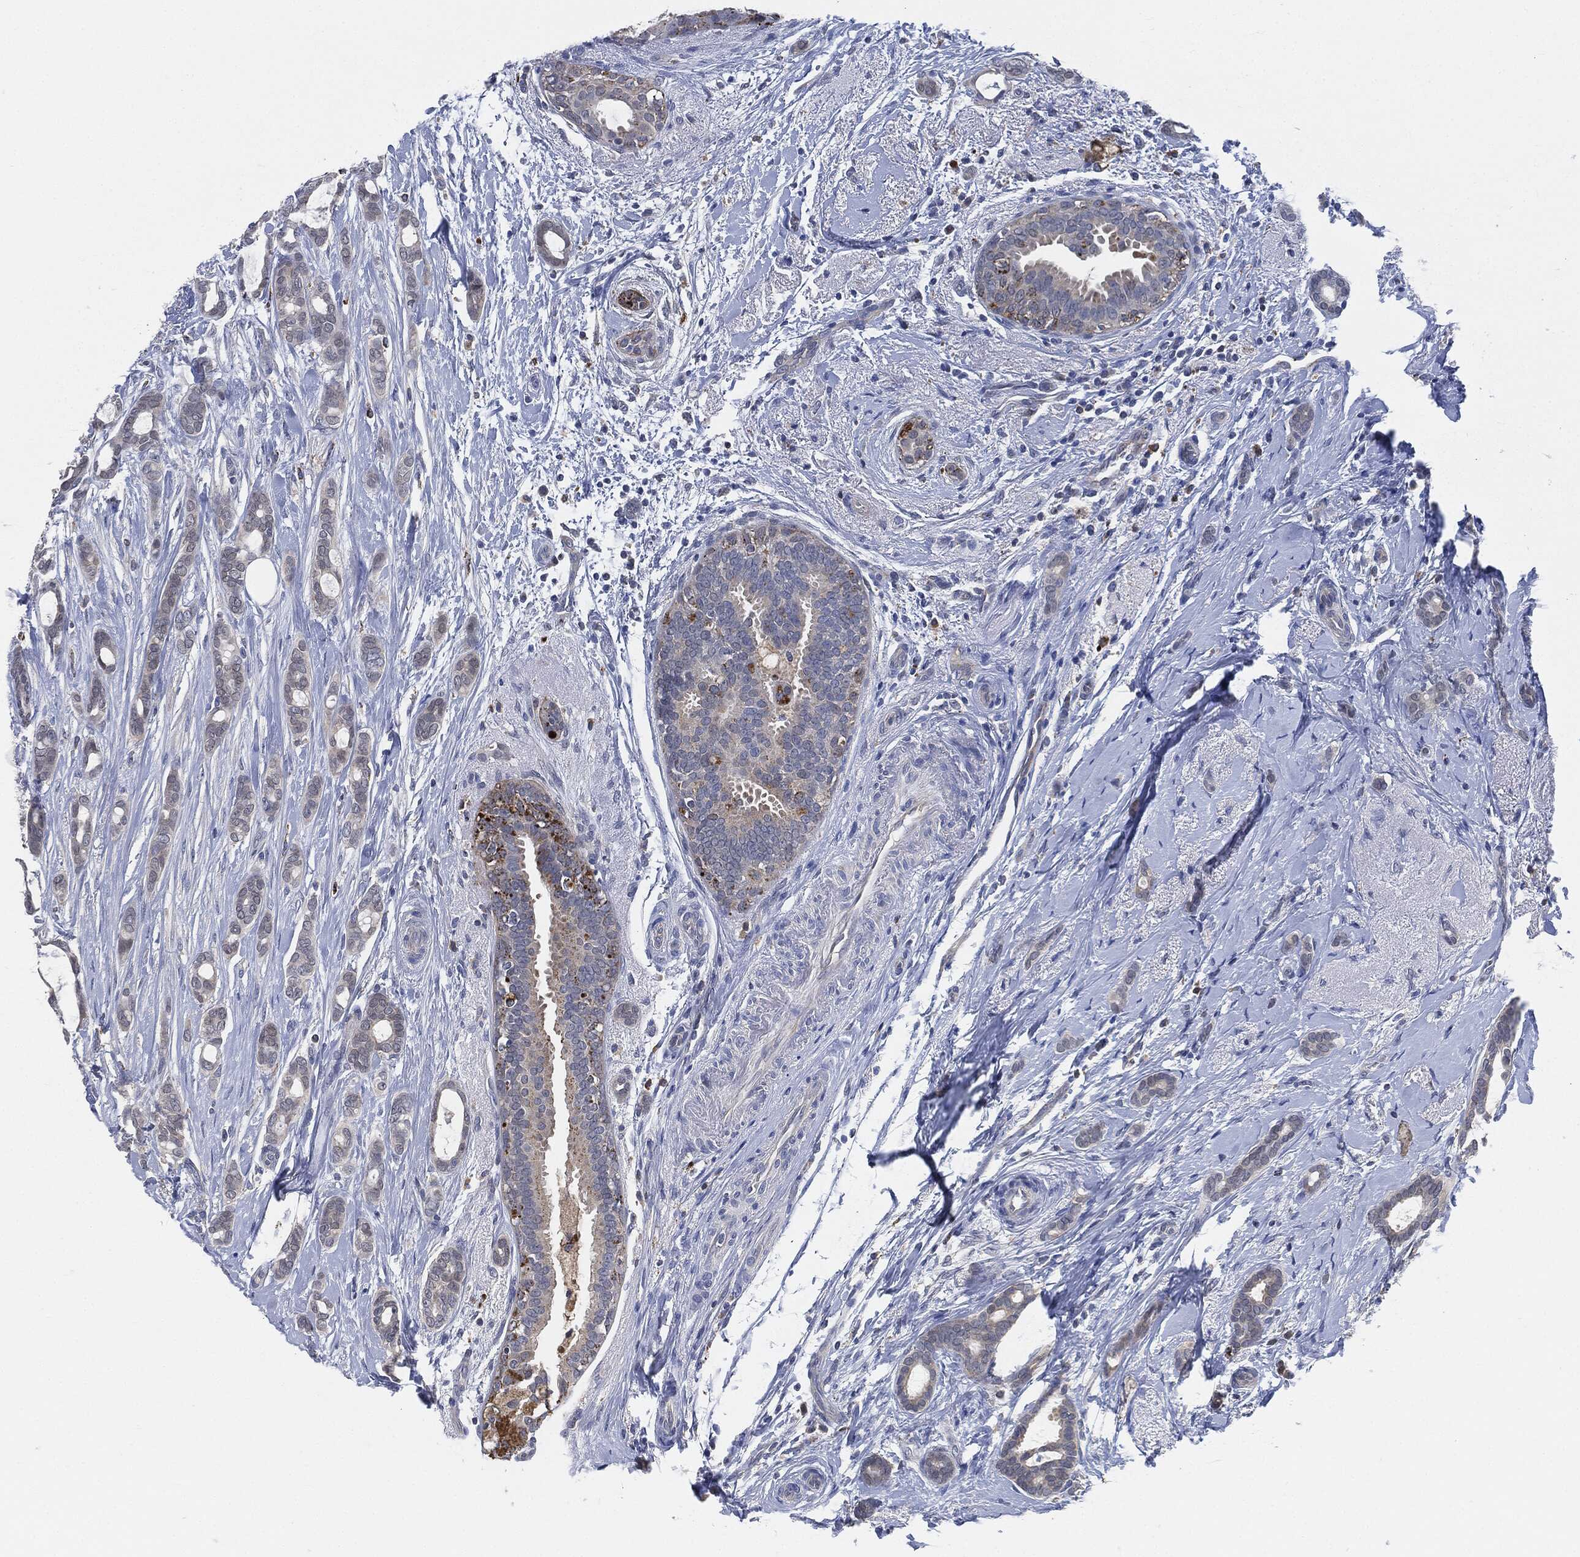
{"staining": {"intensity": "negative", "quantity": "none", "location": "none"}, "tissue": "breast cancer", "cell_type": "Tumor cells", "image_type": "cancer", "snomed": [{"axis": "morphology", "description": "Duct carcinoma"}, {"axis": "topography", "description": "Breast"}], "caption": "The histopathology image exhibits no significant positivity in tumor cells of intraductal carcinoma (breast).", "gene": "VSIG4", "patient": {"sex": "female", "age": 51}}